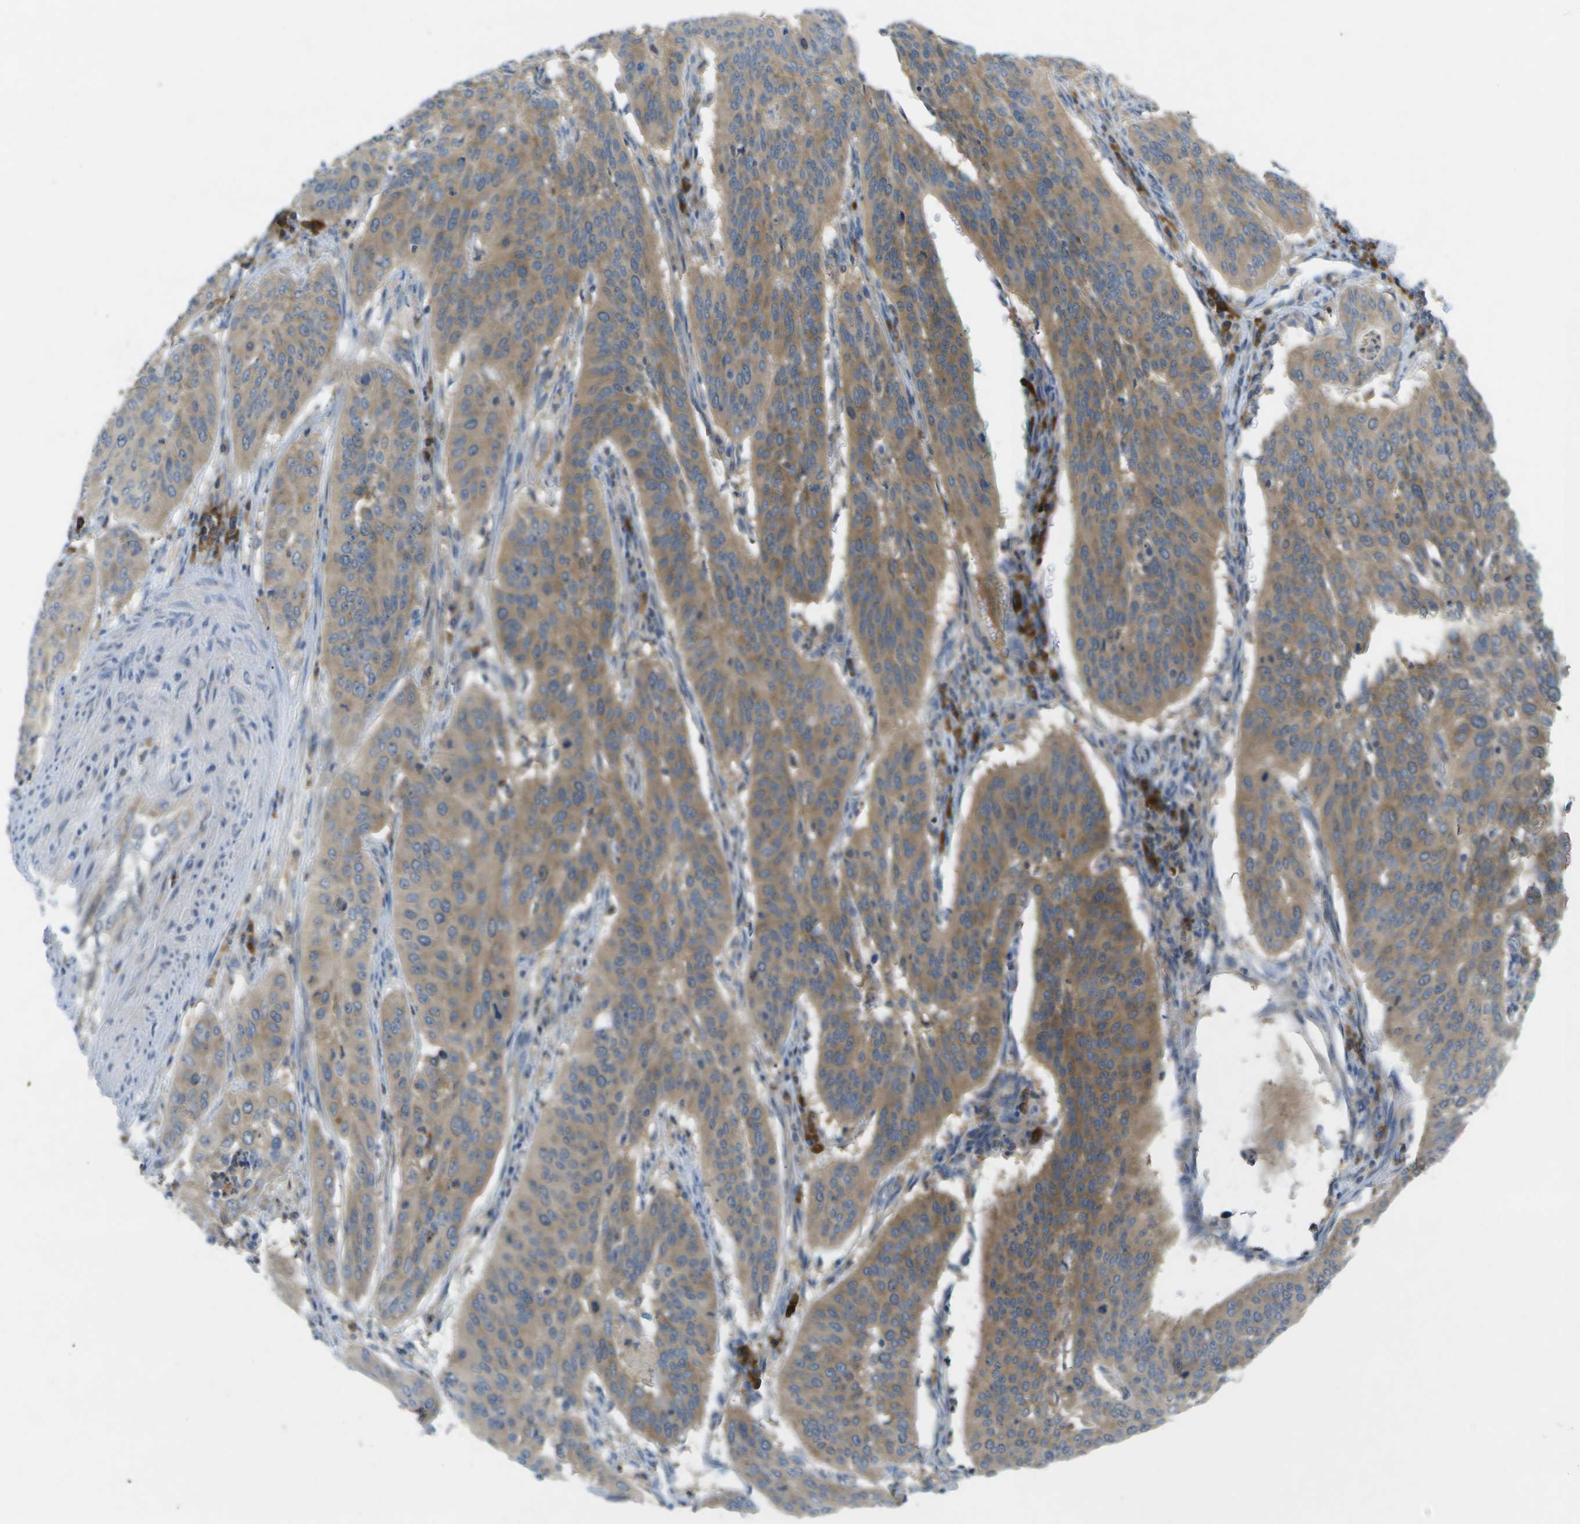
{"staining": {"intensity": "moderate", "quantity": ">75%", "location": "cytoplasmic/membranous"}, "tissue": "cervical cancer", "cell_type": "Tumor cells", "image_type": "cancer", "snomed": [{"axis": "morphology", "description": "Normal tissue, NOS"}, {"axis": "morphology", "description": "Squamous cell carcinoma, NOS"}, {"axis": "topography", "description": "Cervix"}], "caption": "Cervical squamous cell carcinoma was stained to show a protein in brown. There is medium levels of moderate cytoplasmic/membranous expression in approximately >75% of tumor cells.", "gene": "WNK2", "patient": {"sex": "female", "age": 39}}